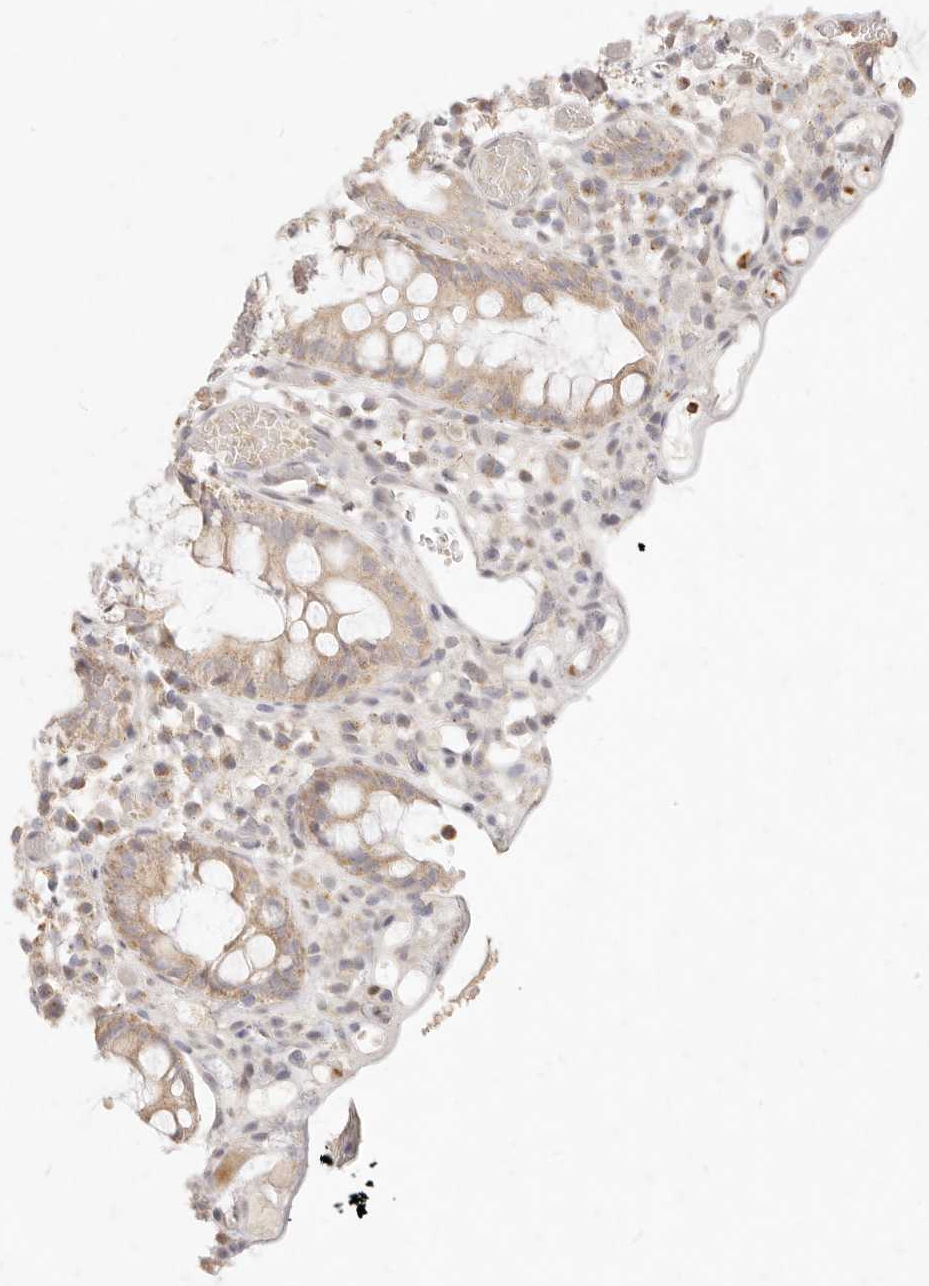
{"staining": {"intensity": "negative", "quantity": "none", "location": "none"}, "tissue": "colon", "cell_type": "Endothelial cells", "image_type": "normal", "snomed": [{"axis": "morphology", "description": "Normal tissue, NOS"}, {"axis": "topography", "description": "Colon"}], "caption": "IHC image of benign colon: human colon stained with DAB (3,3'-diaminobenzidine) displays no significant protein positivity in endothelial cells.", "gene": "ASCL3", "patient": {"sex": "male", "age": 14}}